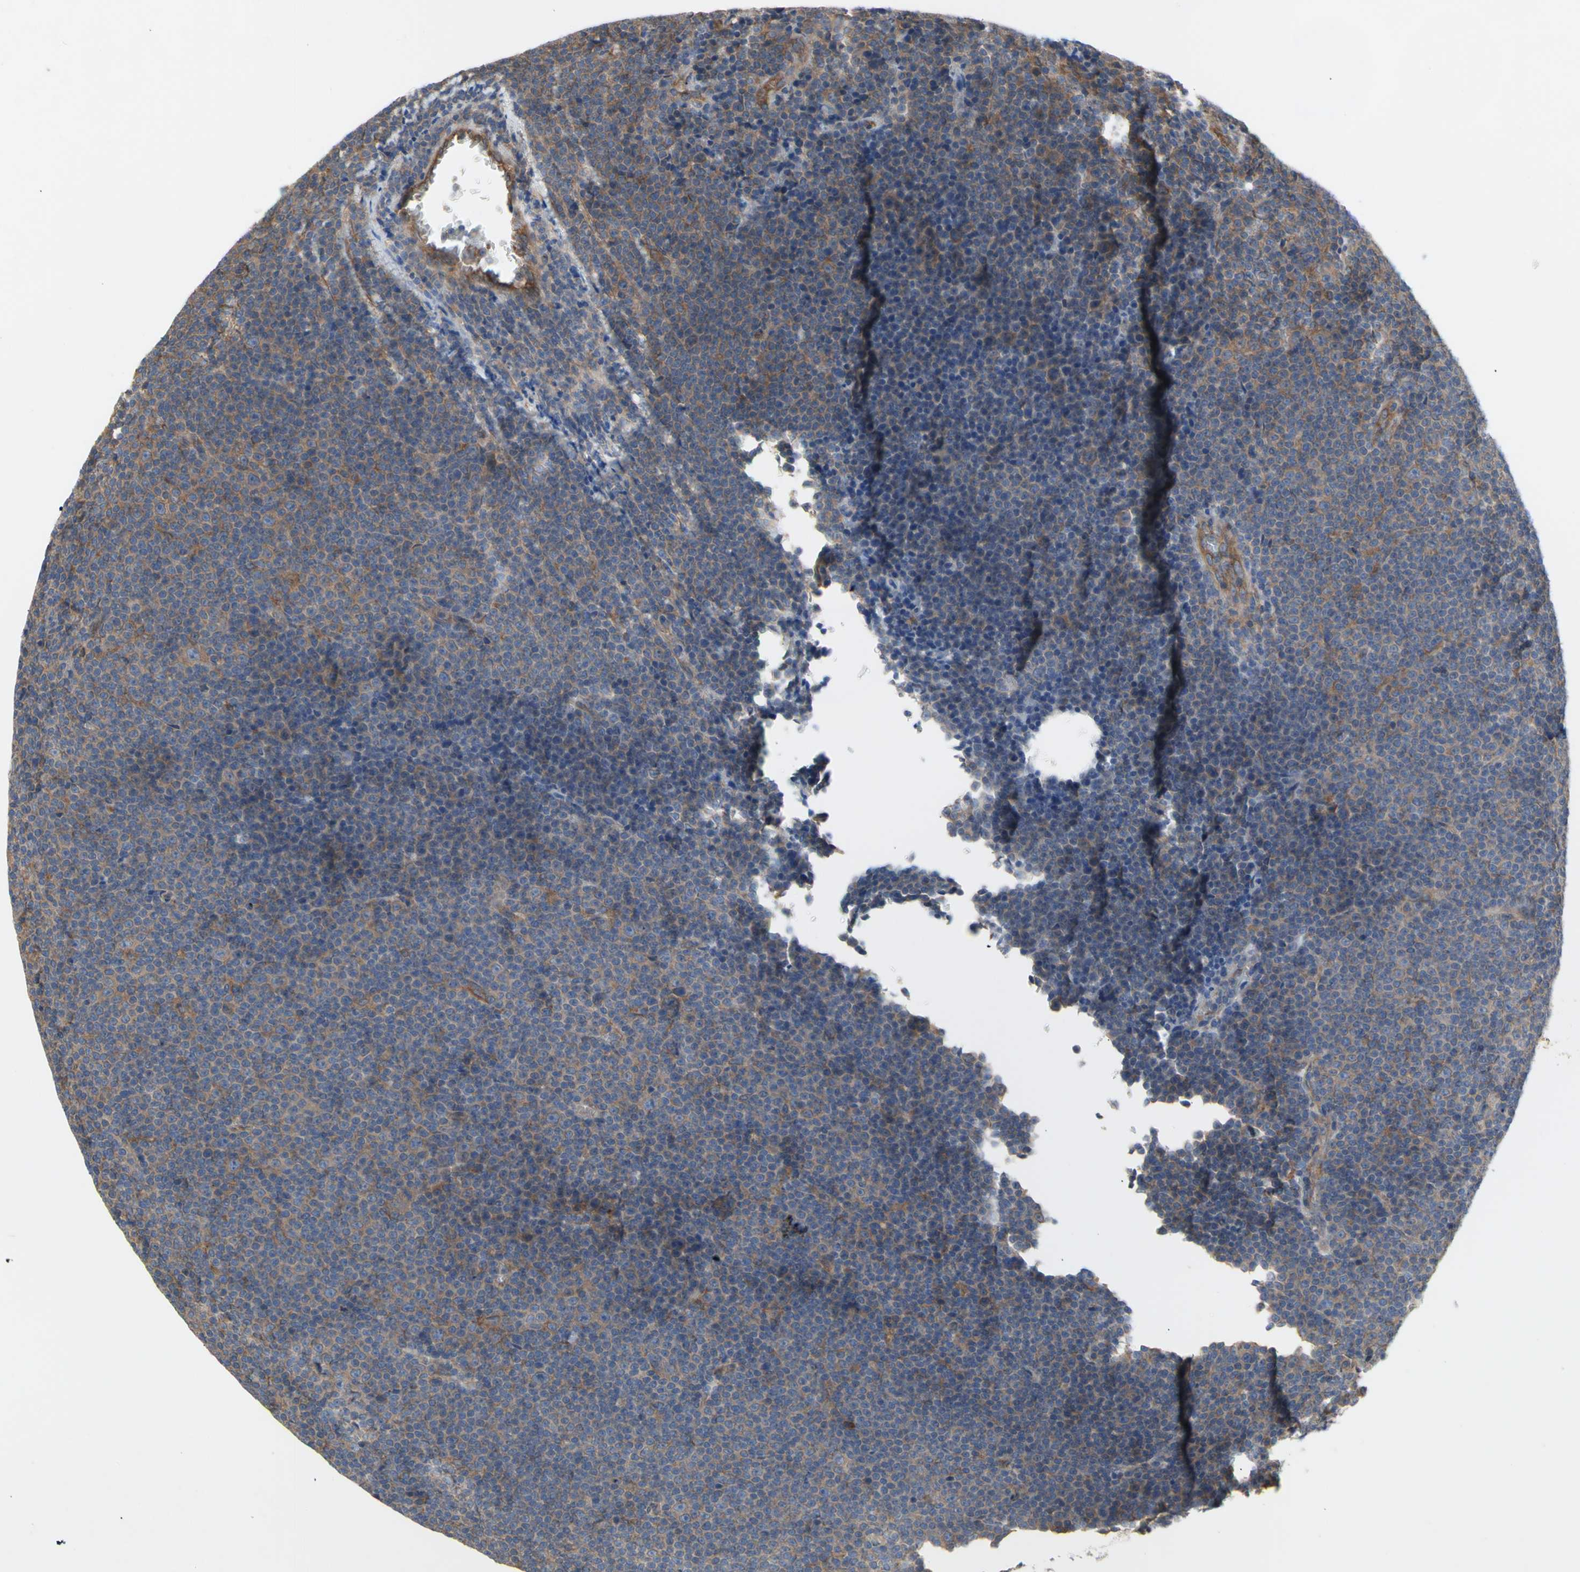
{"staining": {"intensity": "weak", "quantity": "<25%", "location": "cytoplasmic/membranous"}, "tissue": "lymphoma", "cell_type": "Tumor cells", "image_type": "cancer", "snomed": [{"axis": "morphology", "description": "Malignant lymphoma, non-Hodgkin's type, Low grade"}, {"axis": "topography", "description": "Lymph node"}], "caption": "This is an immunohistochemistry (IHC) micrograph of human malignant lymphoma, non-Hodgkin's type (low-grade). There is no positivity in tumor cells.", "gene": "KLC1", "patient": {"sex": "female", "age": 67}}